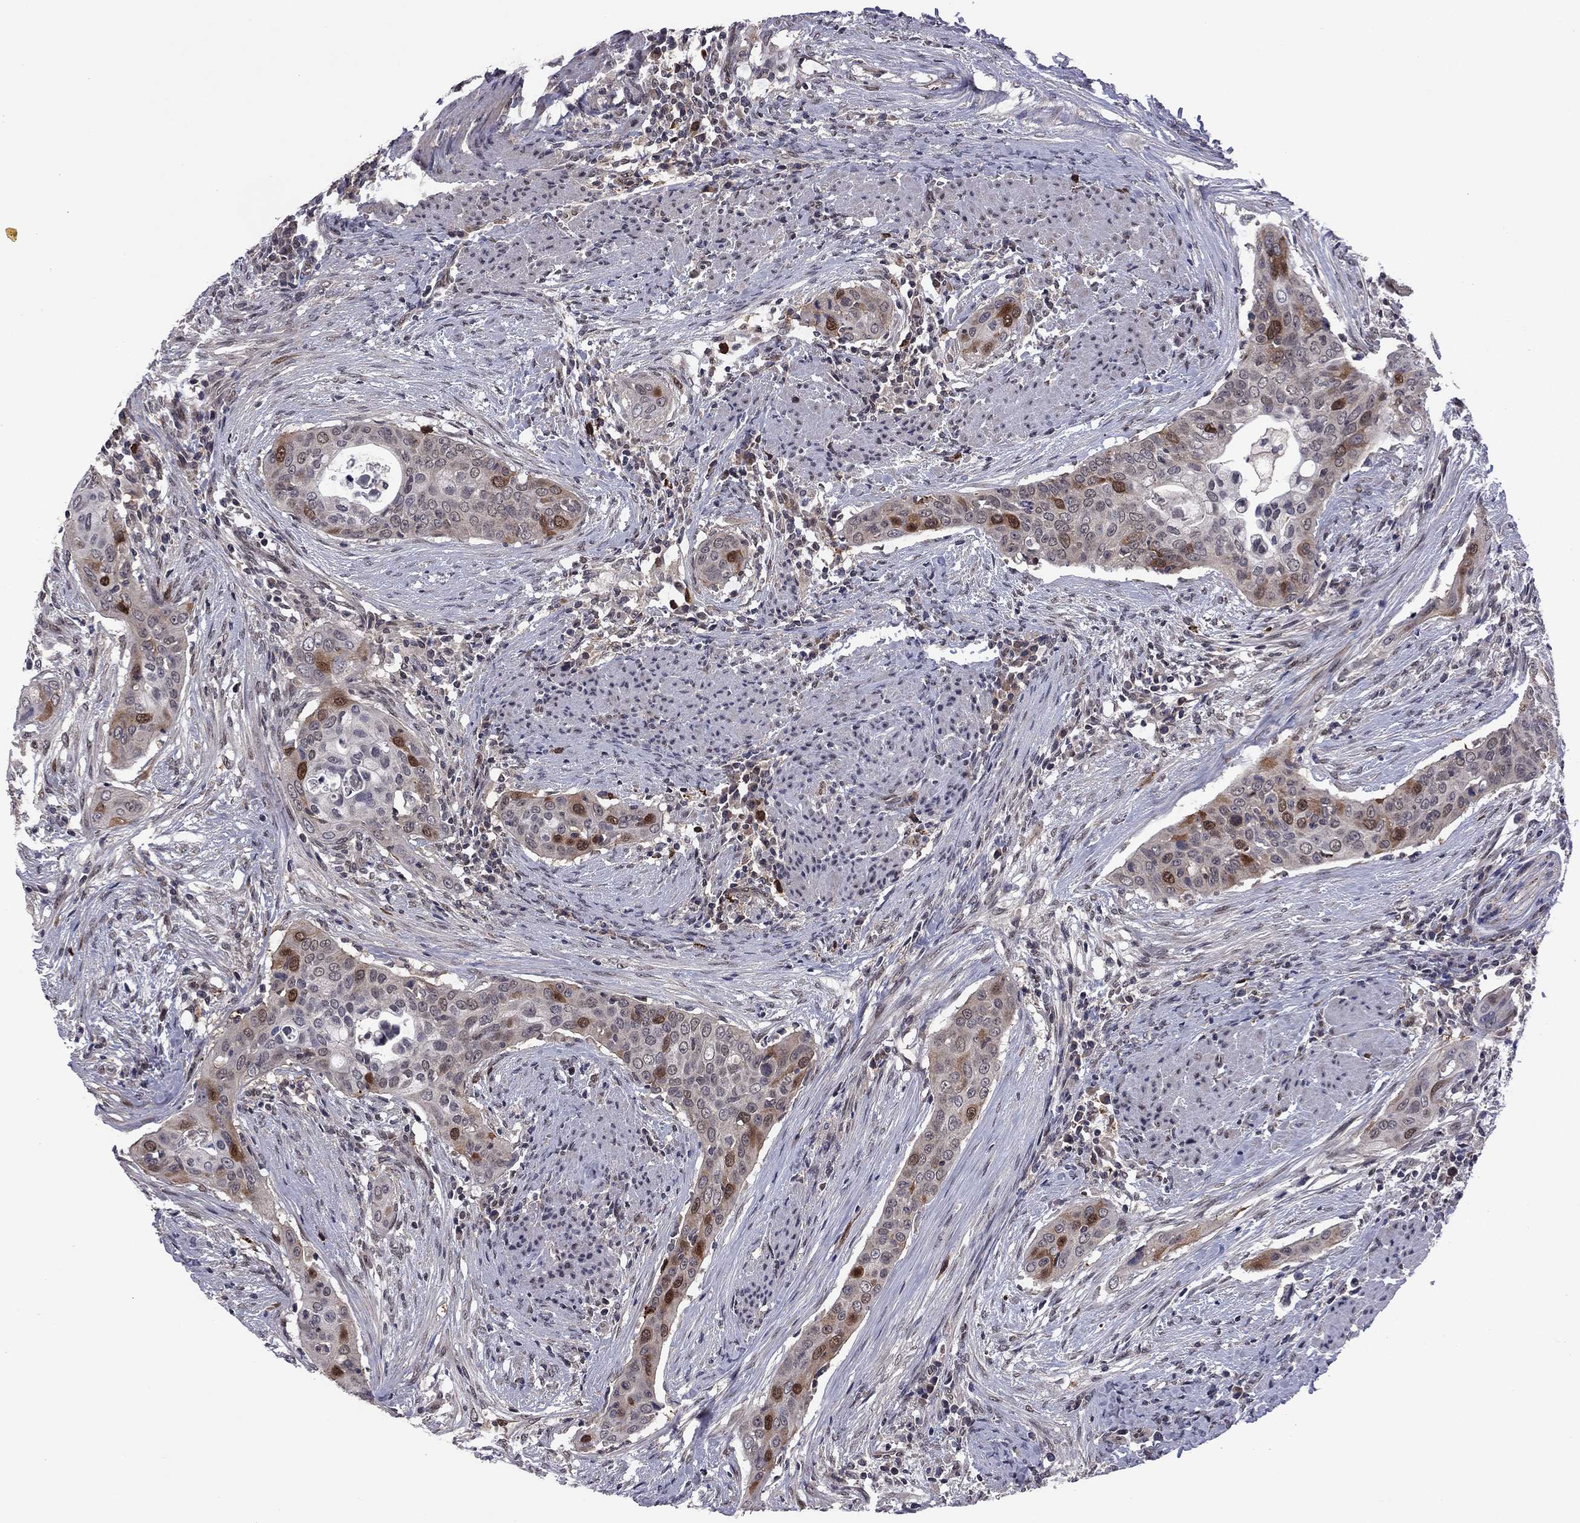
{"staining": {"intensity": "strong", "quantity": "<25%", "location": "cytoplasmic/membranous,nuclear"}, "tissue": "urothelial cancer", "cell_type": "Tumor cells", "image_type": "cancer", "snomed": [{"axis": "morphology", "description": "Urothelial carcinoma, High grade"}, {"axis": "topography", "description": "Urinary bladder"}], "caption": "An image showing strong cytoplasmic/membranous and nuclear positivity in about <25% of tumor cells in urothelial cancer, as visualized by brown immunohistochemical staining.", "gene": "GPAA1", "patient": {"sex": "male", "age": 82}}